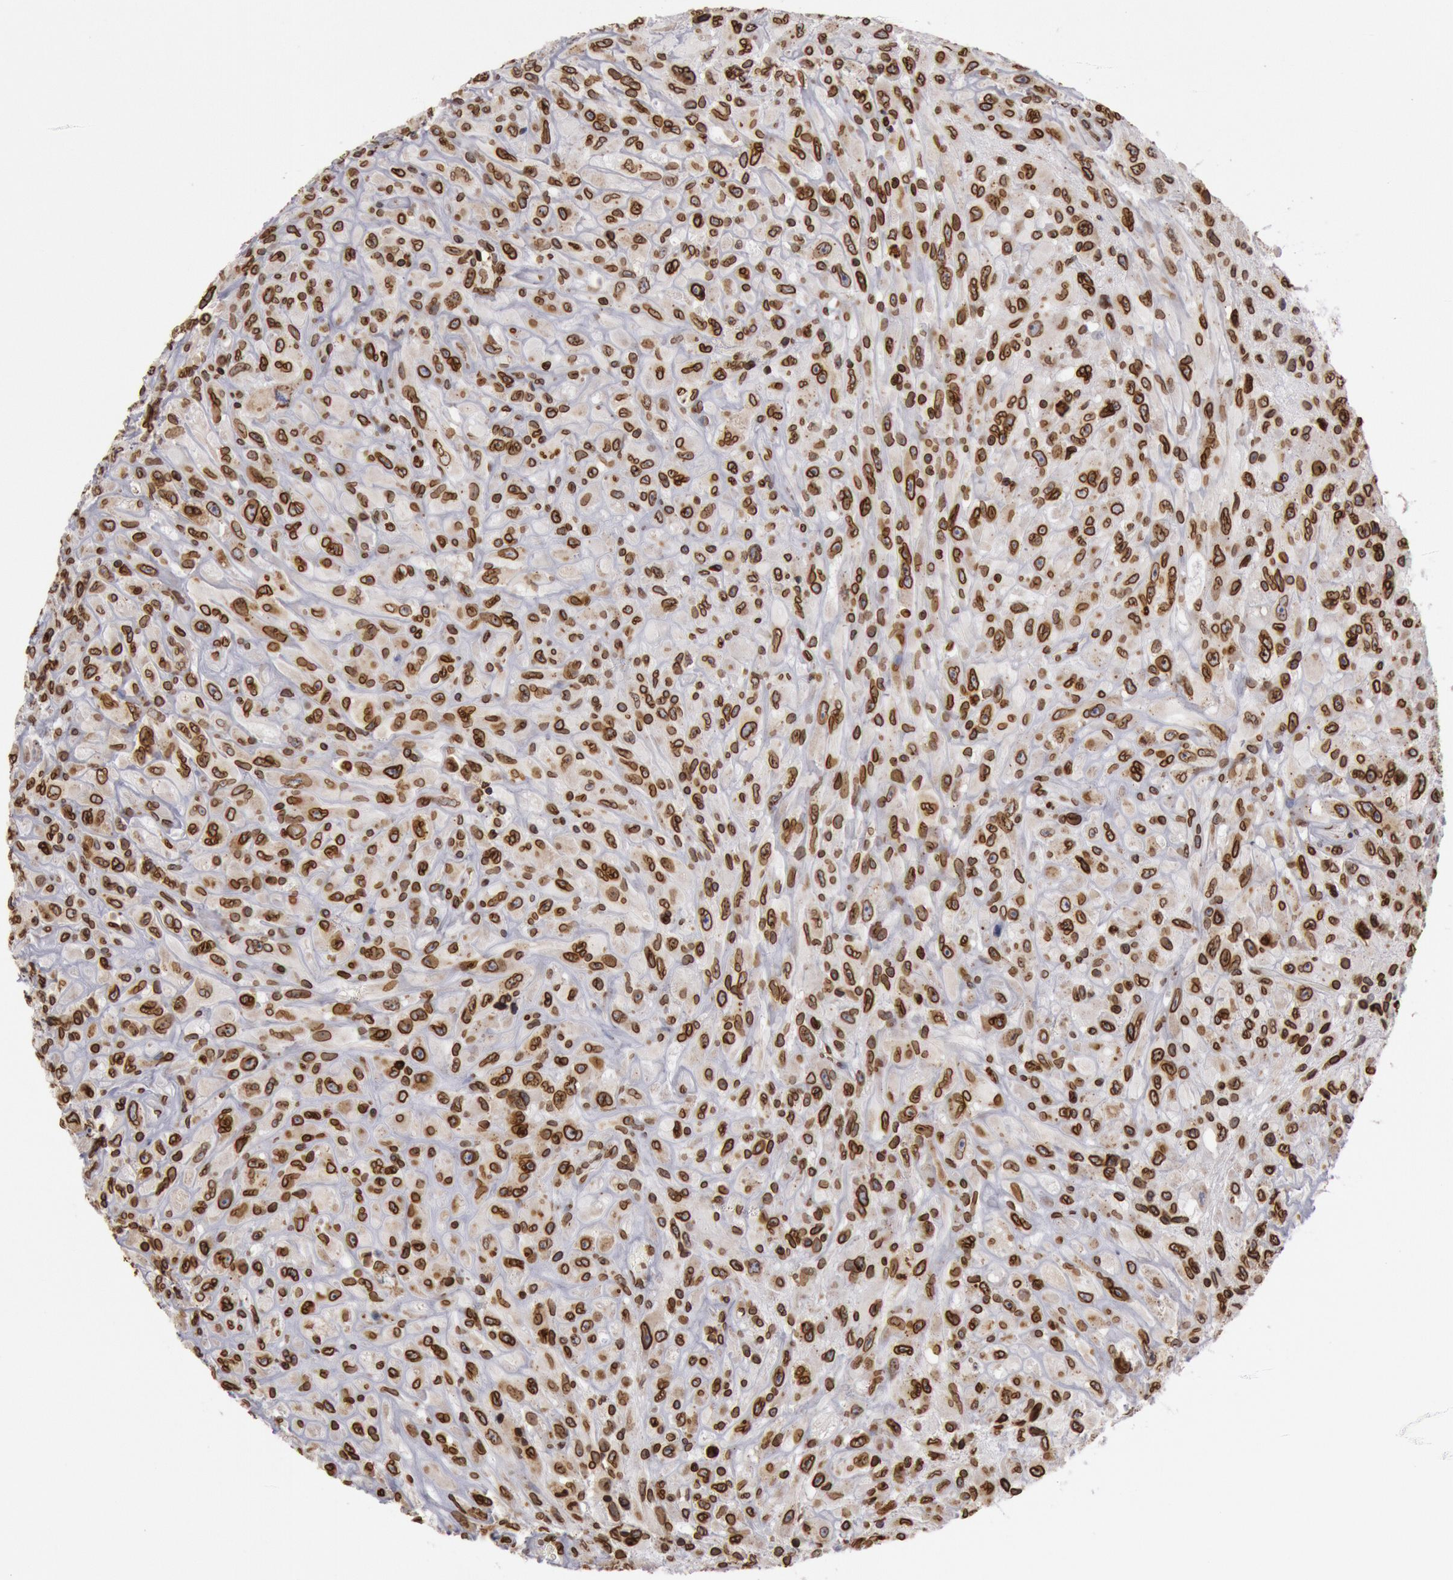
{"staining": {"intensity": "strong", "quantity": ">75%", "location": "cytoplasmic/membranous,nuclear"}, "tissue": "glioma", "cell_type": "Tumor cells", "image_type": "cancer", "snomed": [{"axis": "morphology", "description": "Glioma, malignant, High grade"}, {"axis": "topography", "description": "Brain"}], "caption": "A photomicrograph of human malignant glioma (high-grade) stained for a protein displays strong cytoplasmic/membranous and nuclear brown staining in tumor cells. (Brightfield microscopy of DAB IHC at high magnification).", "gene": "SUN2", "patient": {"sex": "male", "age": 48}}